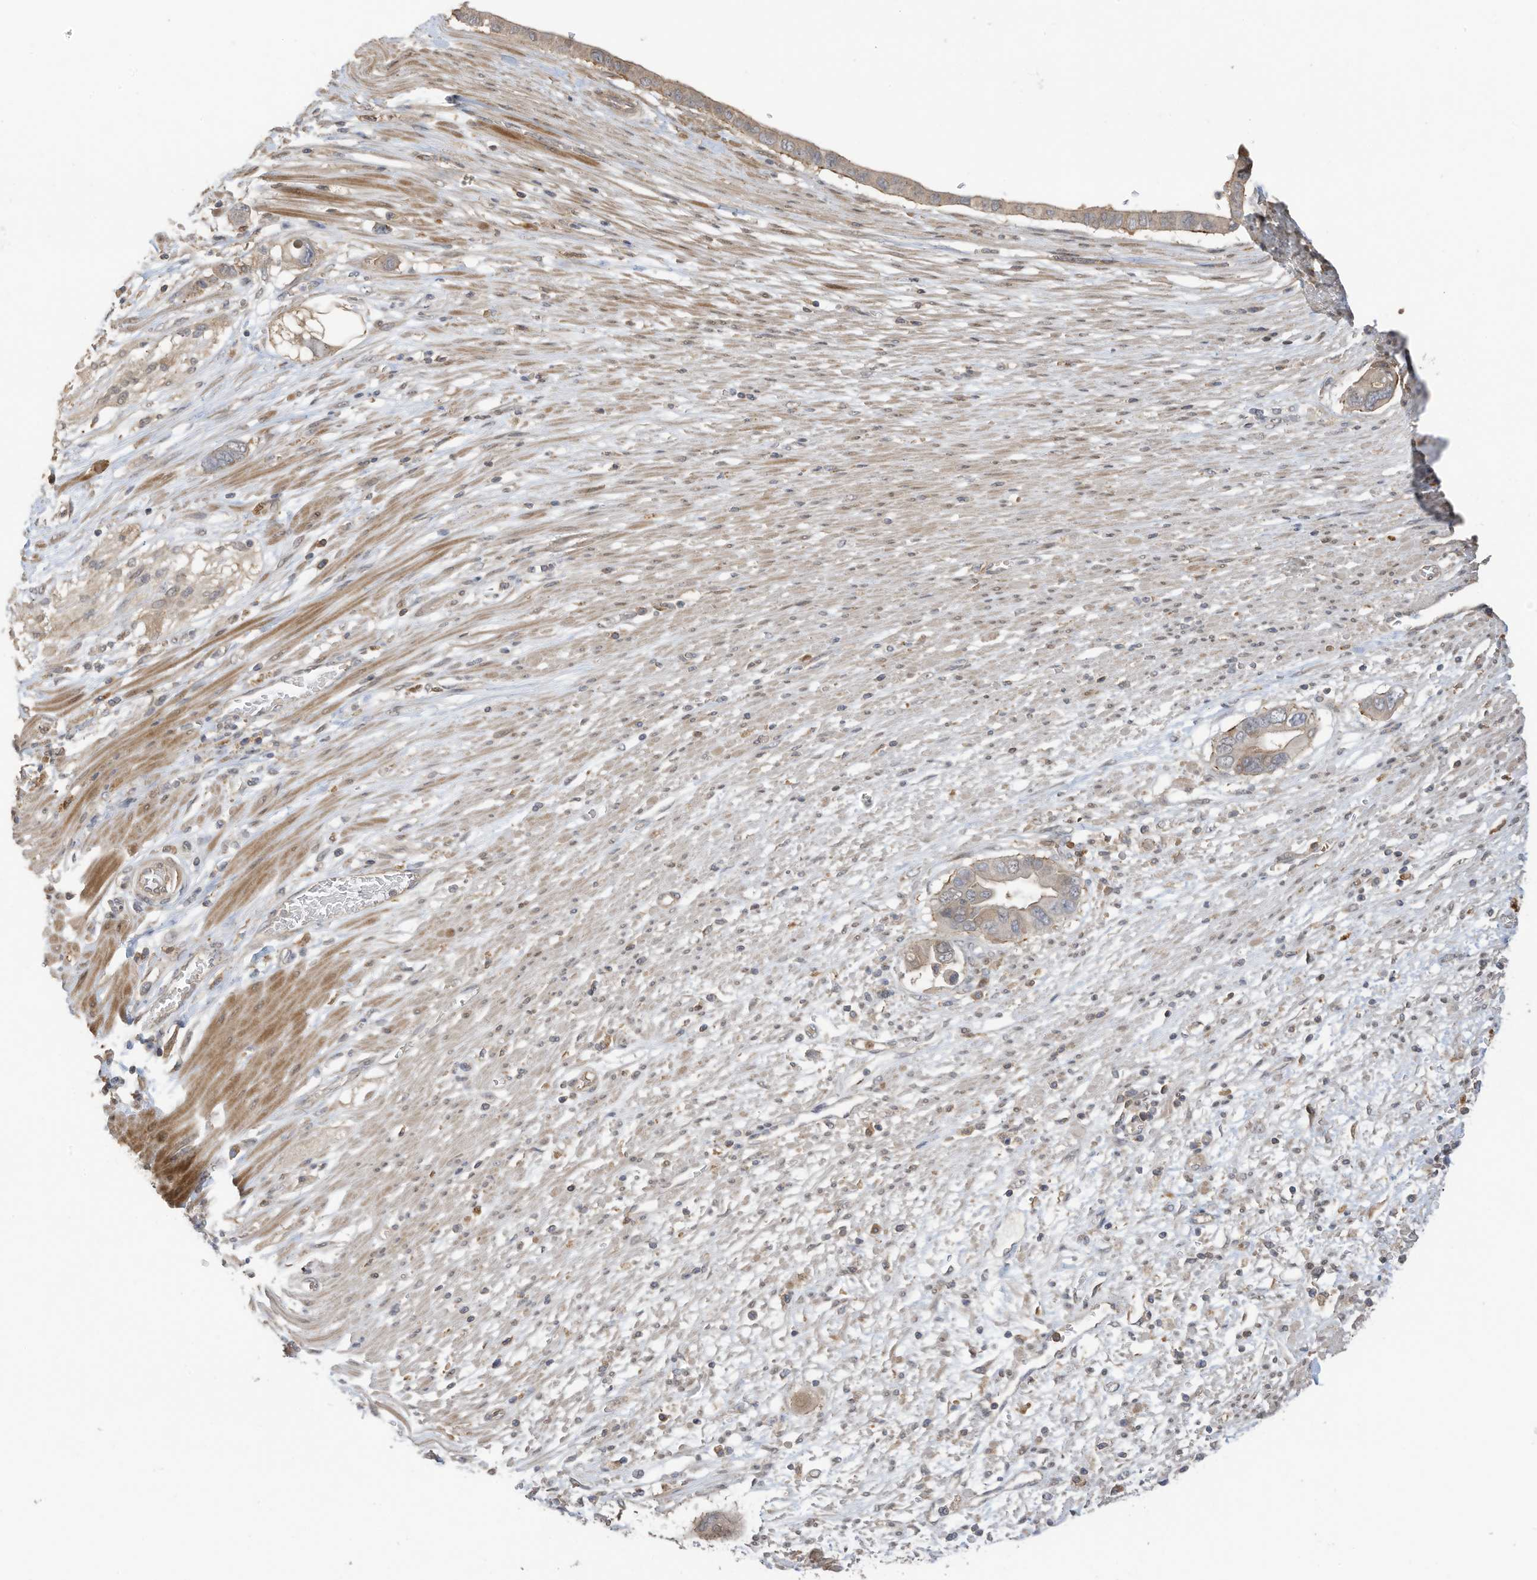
{"staining": {"intensity": "weak", "quantity": "<25%", "location": "cytoplasmic/membranous"}, "tissue": "pancreatic cancer", "cell_type": "Tumor cells", "image_type": "cancer", "snomed": [{"axis": "morphology", "description": "Adenocarcinoma, NOS"}, {"axis": "topography", "description": "Pancreas"}], "caption": "Immunohistochemistry (IHC) photomicrograph of adenocarcinoma (pancreatic) stained for a protein (brown), which reveals no staining in tumor cells. The staining was performed using DAB (3,3'-diaminobenzidine) to visualize the protein expression in brown, while the nuclei were stained in blue with hematoxylin (Magnification: 20x).", "gene": "REC8", "patient": {"sex": "male", "age": 68}}